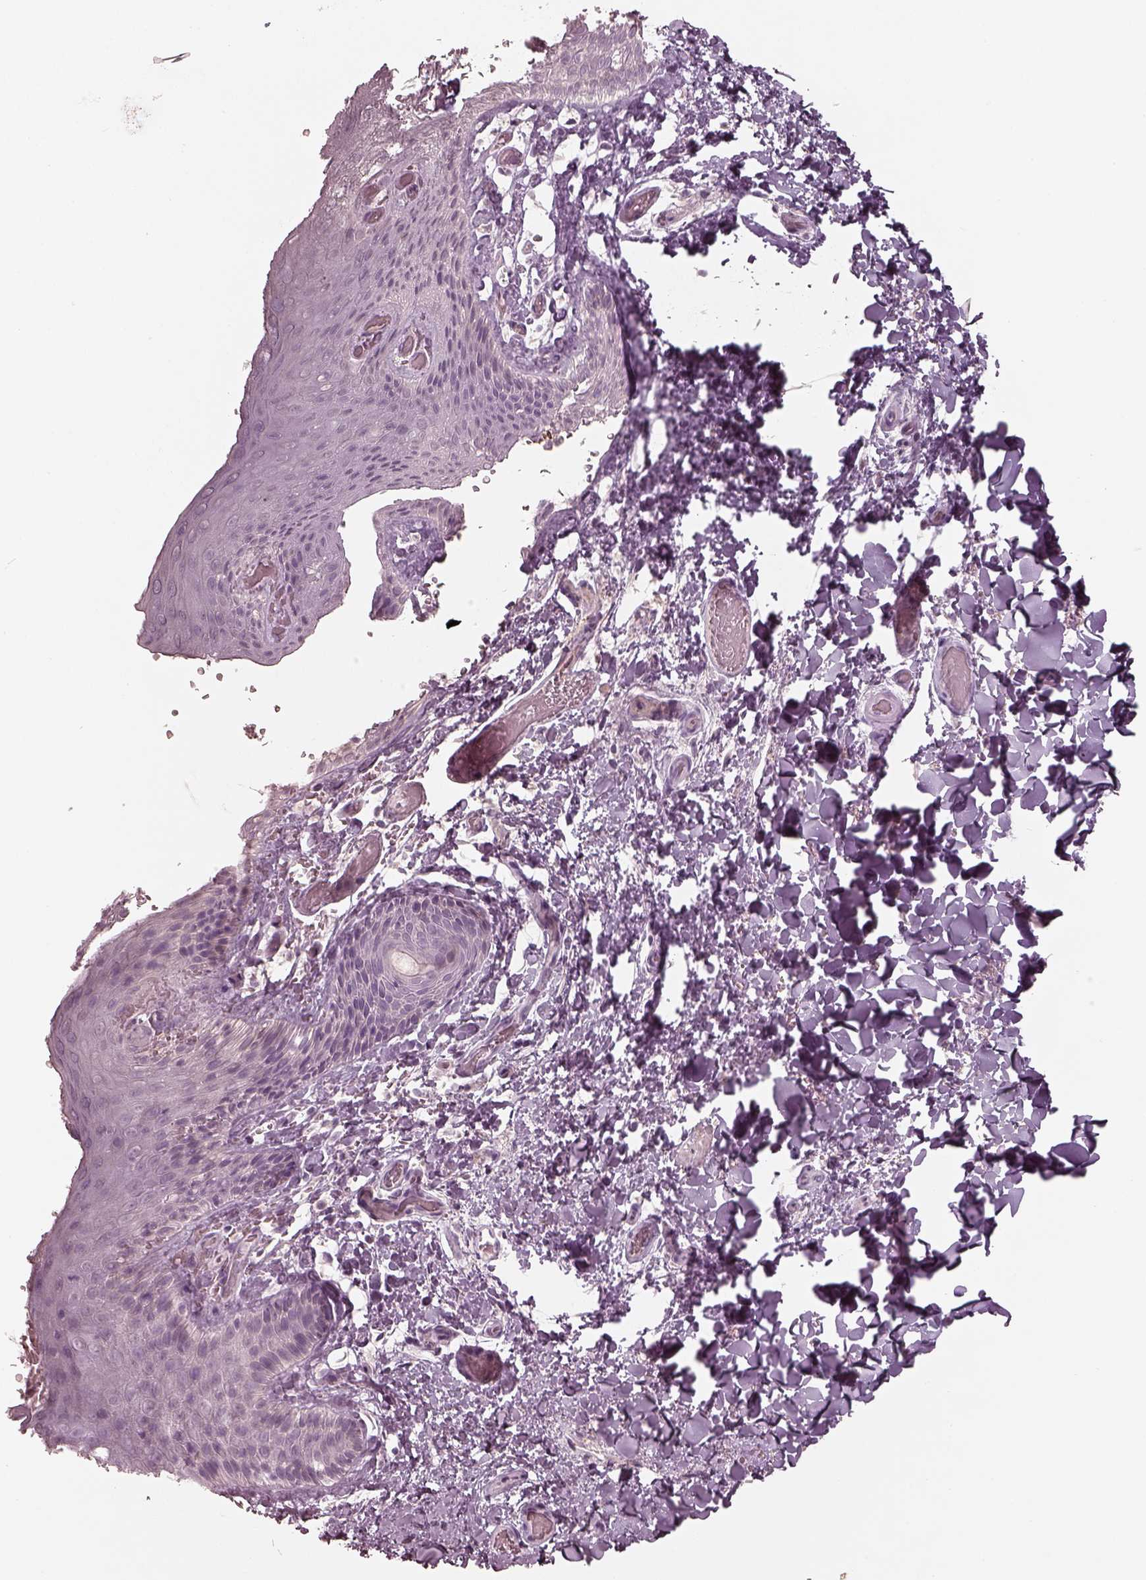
{"staining": {"intensity": "negative", "quantity": "none", "location": "none"}, "tissue": "skin", "cell_type": "Epidermal cells", "image_type": "normal", "snomed": [{"axis": "morphology", "description": "Normal tissue, NOS"}, {"axis": "topography", "description": "Anal"}], "caption": "This histopathology image is of normal skin stained with immunohistochemistry (IHC) to label a protein in brown with the nuclei are counter-stained blue. There is no expression in epidermal cells. (DAB (3,3'-diaminobenzidine) immunohistochemistry (IHC), high magnification).", "gene": "SPATA6L", "patient": {"sex": "male", "age": 36}}